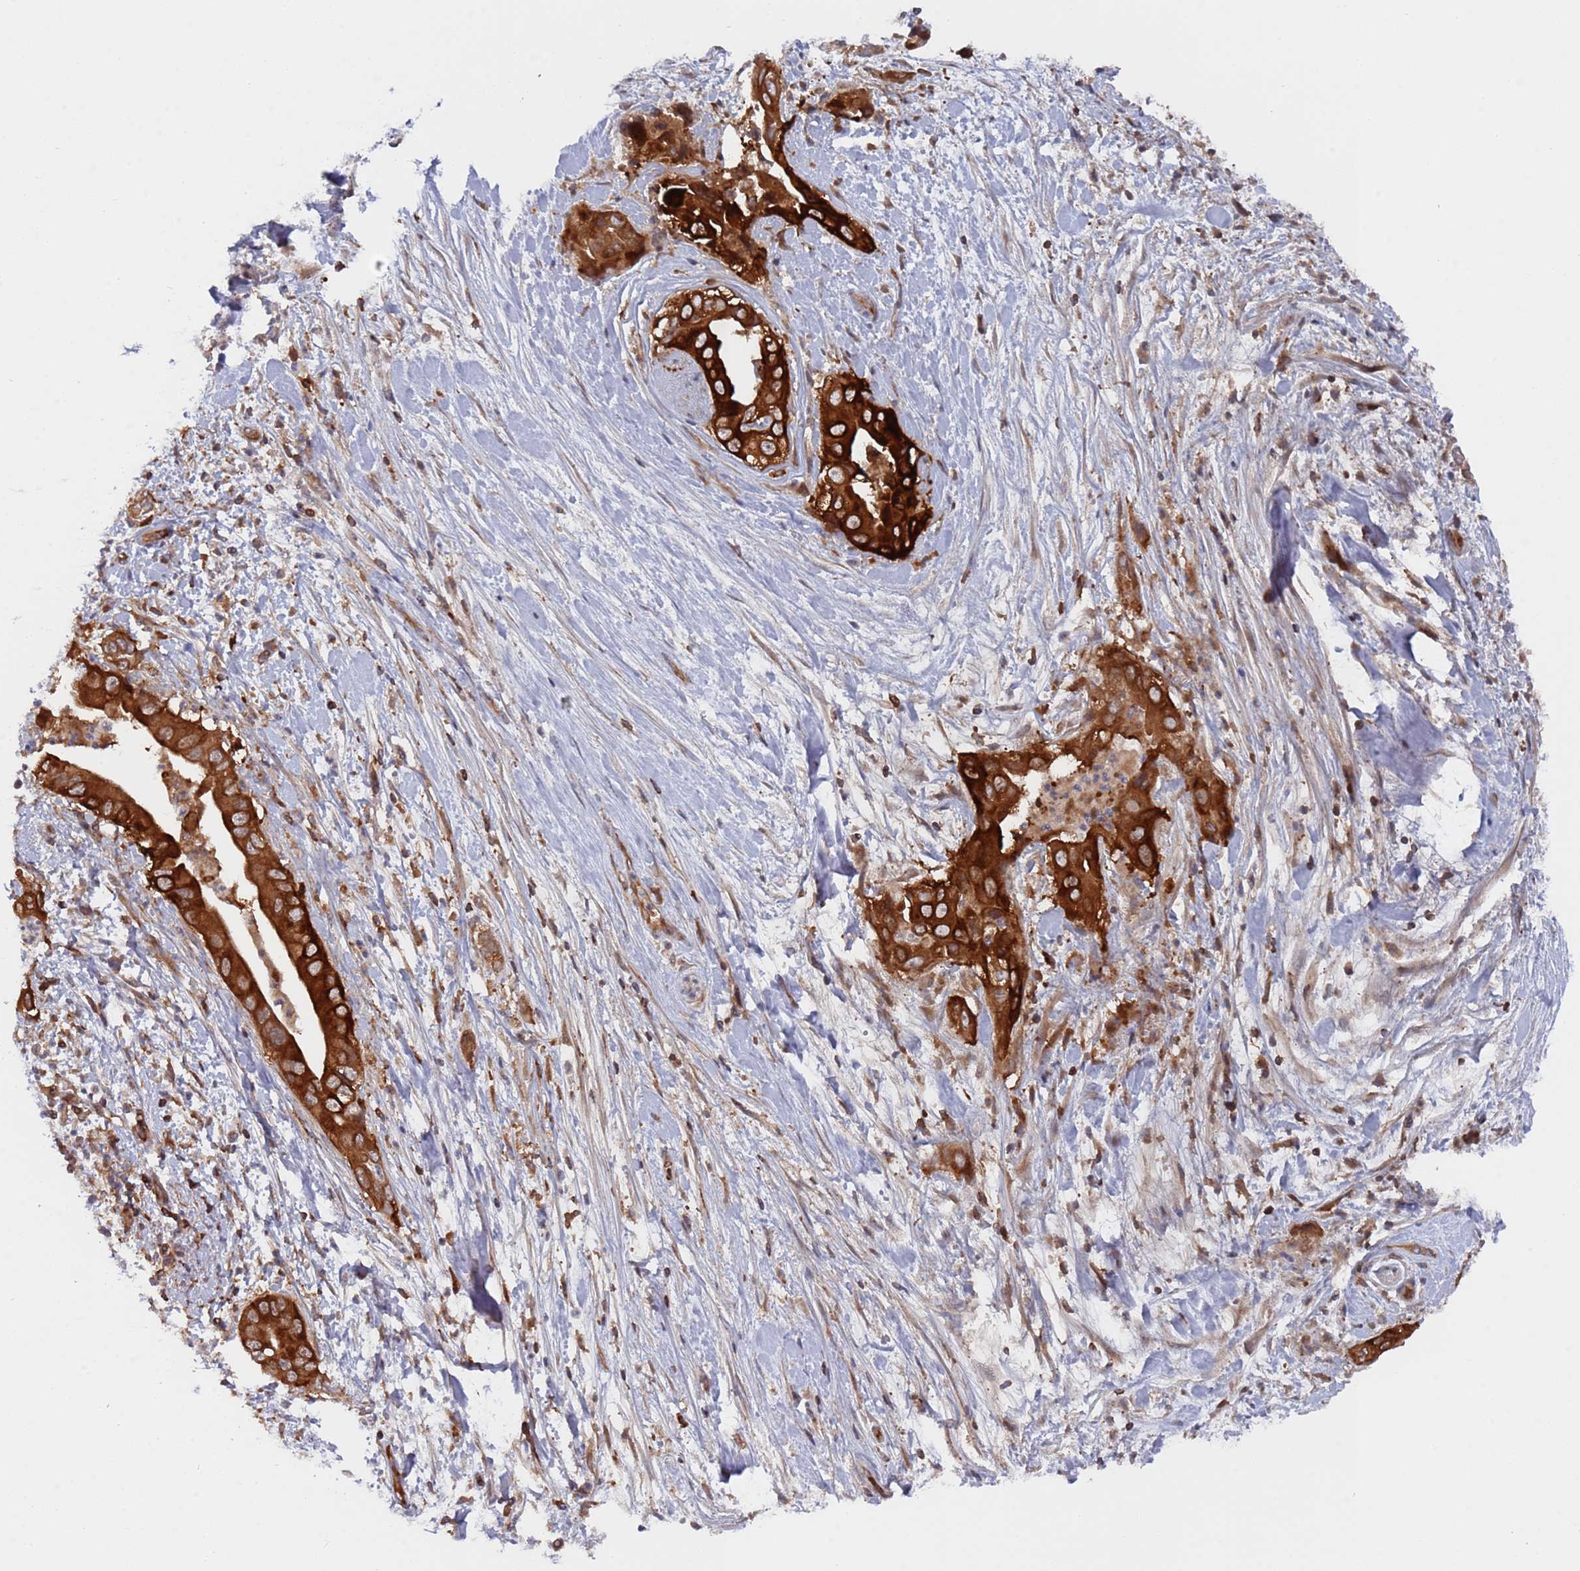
{"staining": {"intensity": "strong", "quantity": ">75%", "location": "cytoplasmic/membranous"}, "tissue": "pancreatic cancer", "cell_type": "Tumor cells", "image_type": "cancer", "snomed": [{"axis": "morphology", "description": "Adenocarcinoma, NOS"}, {"axis": "topography", "description": "Pancreas"}], "caption": "Immunohistochemistry of human pancreatic adenocarcinoma exhibits high levels of strong cytoplasmic/membranous positivity in approximately >75% of tumor cells. The staining is performed using DAB (3,3'-diaminobenzidine) brown chromogen to label protein expression. The nuclei are counter-stained blue using hematoxylin.", "gene": "DDX60", "patient": {"sex": "female", "age": 78}}